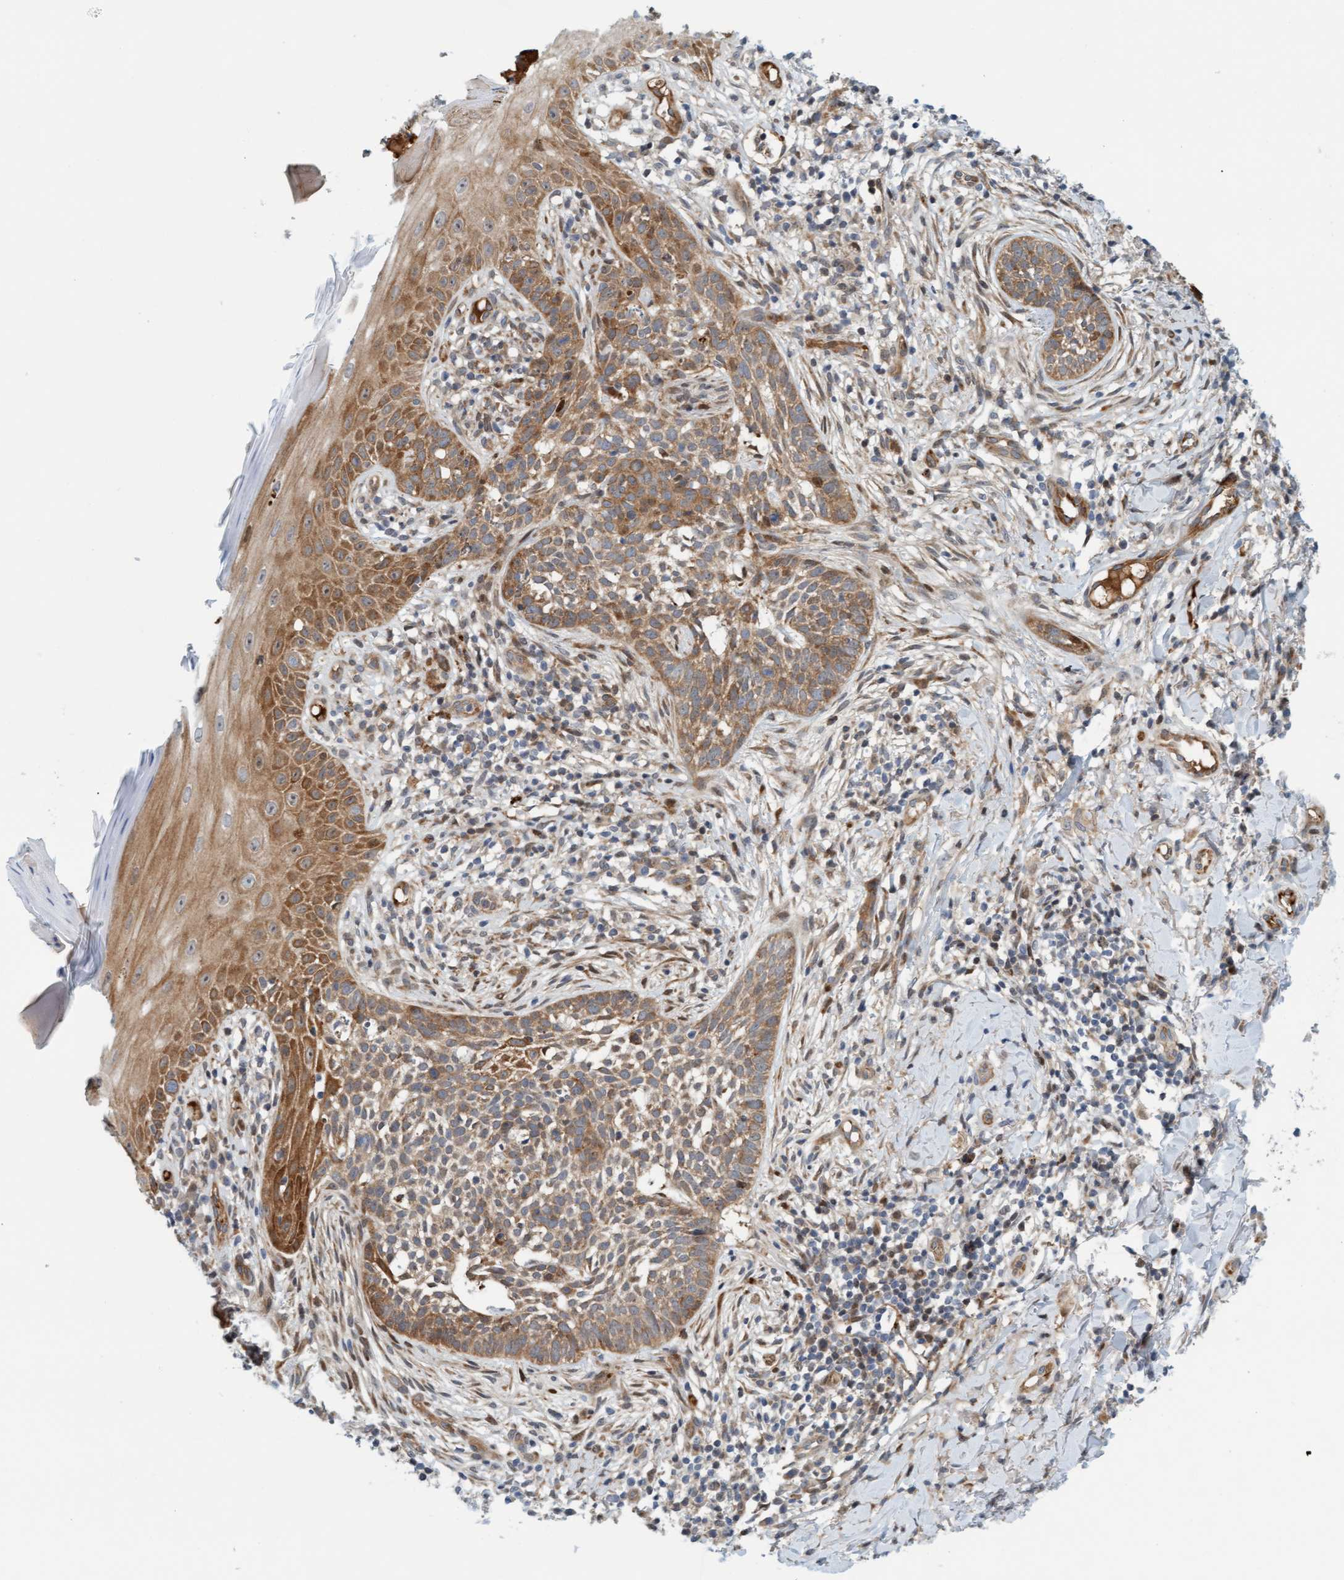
{"staining": {"intensity": "moderate", "quantity": ">75%", "location": "cytoplasmic/membranous"}, "tissue": "skin cancer", "cell_type": "Tumor cells", "image_type": "cancer", "snomed": [{"axis": "morphology", "description": "Normal tissue, NOS"}, {"axis": "morphology", "description": "Basal cell carcinoma"}, {"axis": "topography", "description": "Skin"}], "caption": "An image of human basal cell carcinoma (skin) stained for a protein exhibits moderate cytoplasmic/membranous brown staining in tumor cells.", "gene": "EIF4EBP1", "patient": {"sex": "male", "age": 67}}